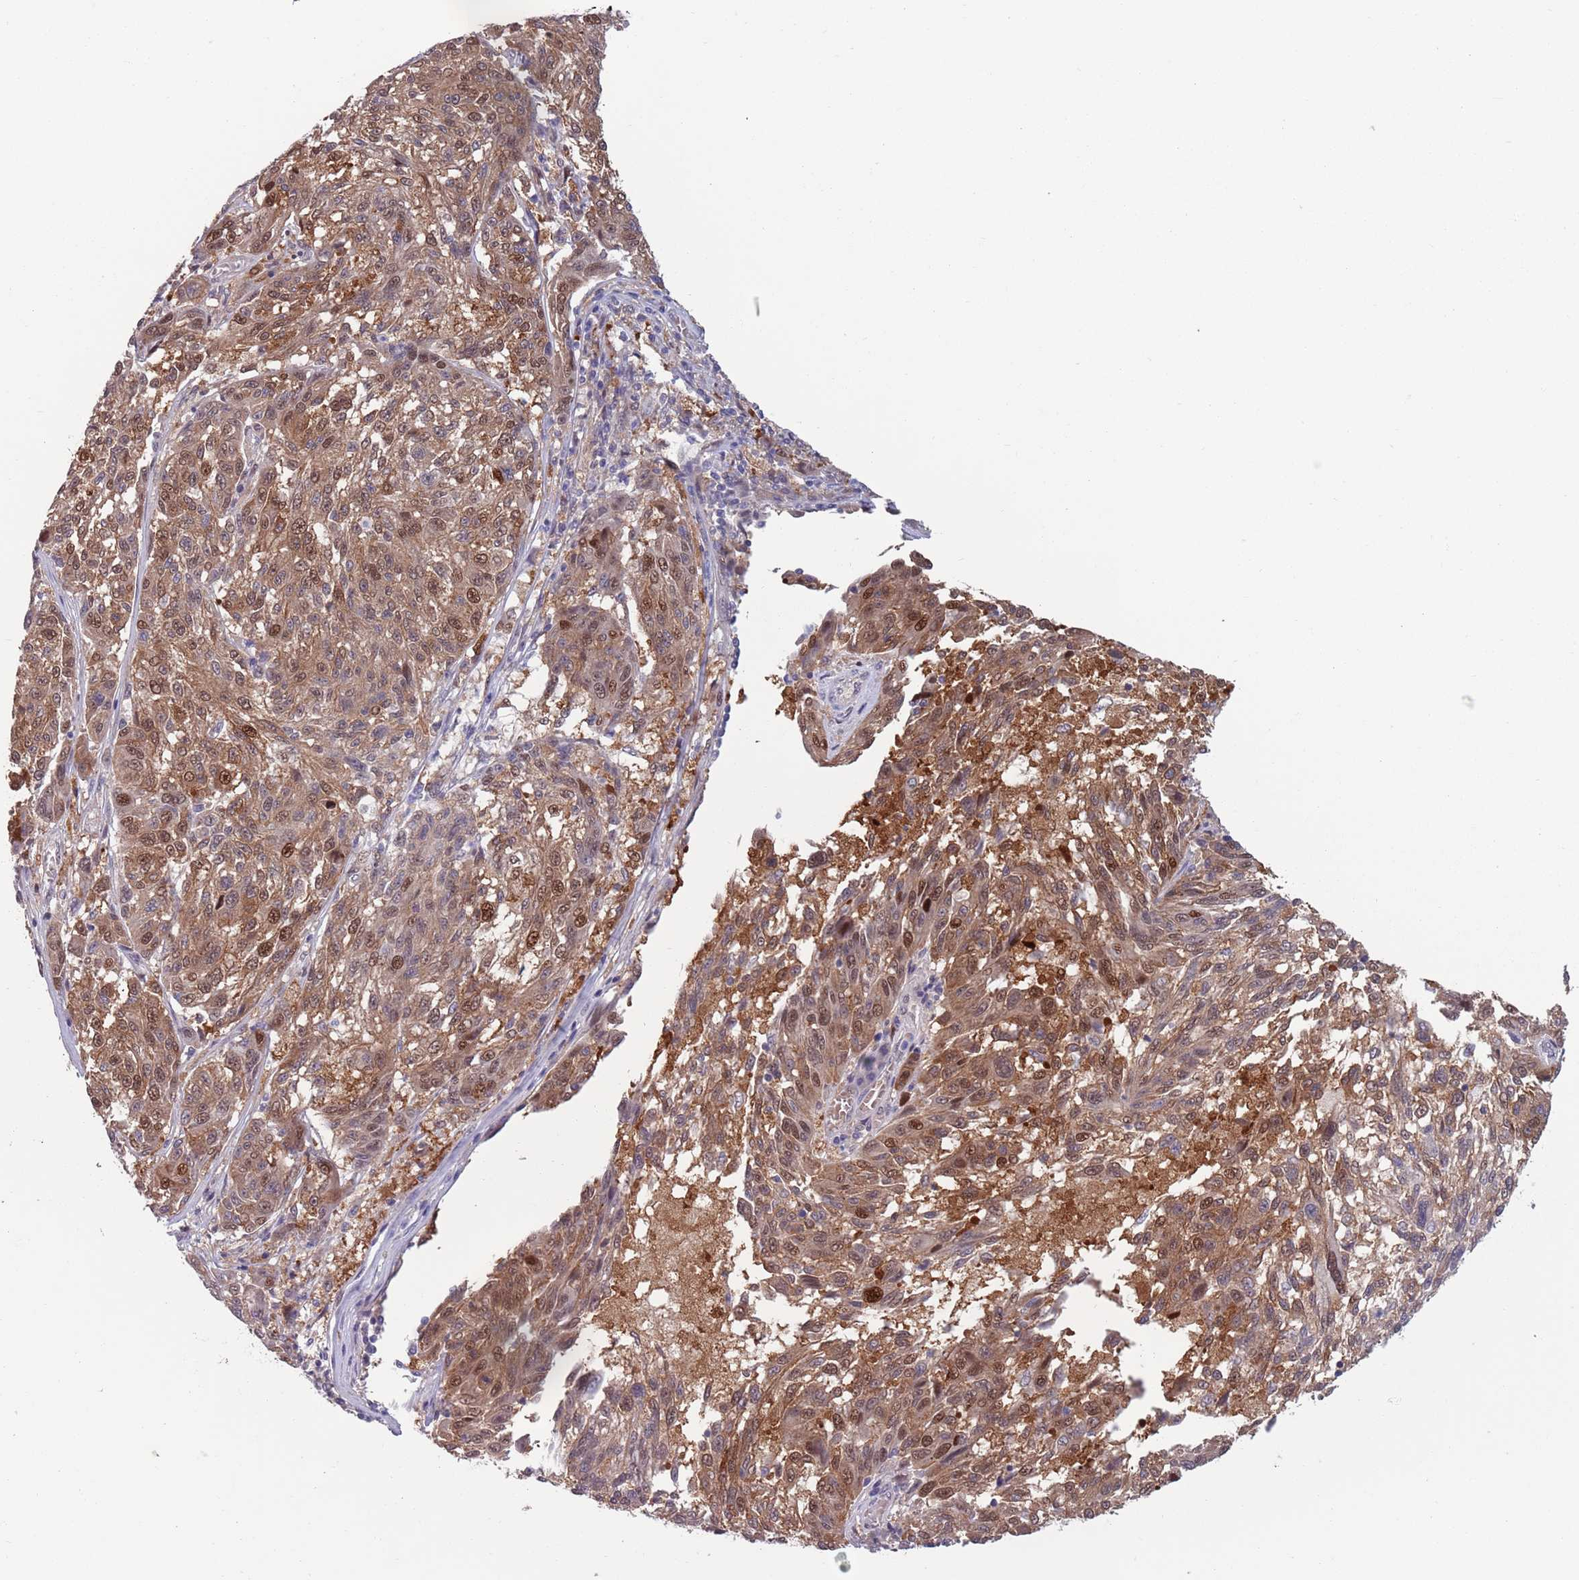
{"staining": {"intensity": "moderate", "quantity": ">75%", "location": "cytoplasmic/membranous,nuclear"}, "tissue": "melanoma", "cell_type": "Tumor cells", "image_type": "cancer", "snomed": [{"axis": "morphology", "description": "Malignant melanoma, NOS"}, {"axis": "topography", "description": "Skin"}], "caption": "The immunohistochemical stain shows moderate cytoplasmic/membranous and nuclear staining in tumor cells of melanoma tissue. Immunohistochemistry stains the protein in brown and the nuclei are stained blue.", "gene": "CLNS1A", "patient": {"sex": "male", "age": 53}}